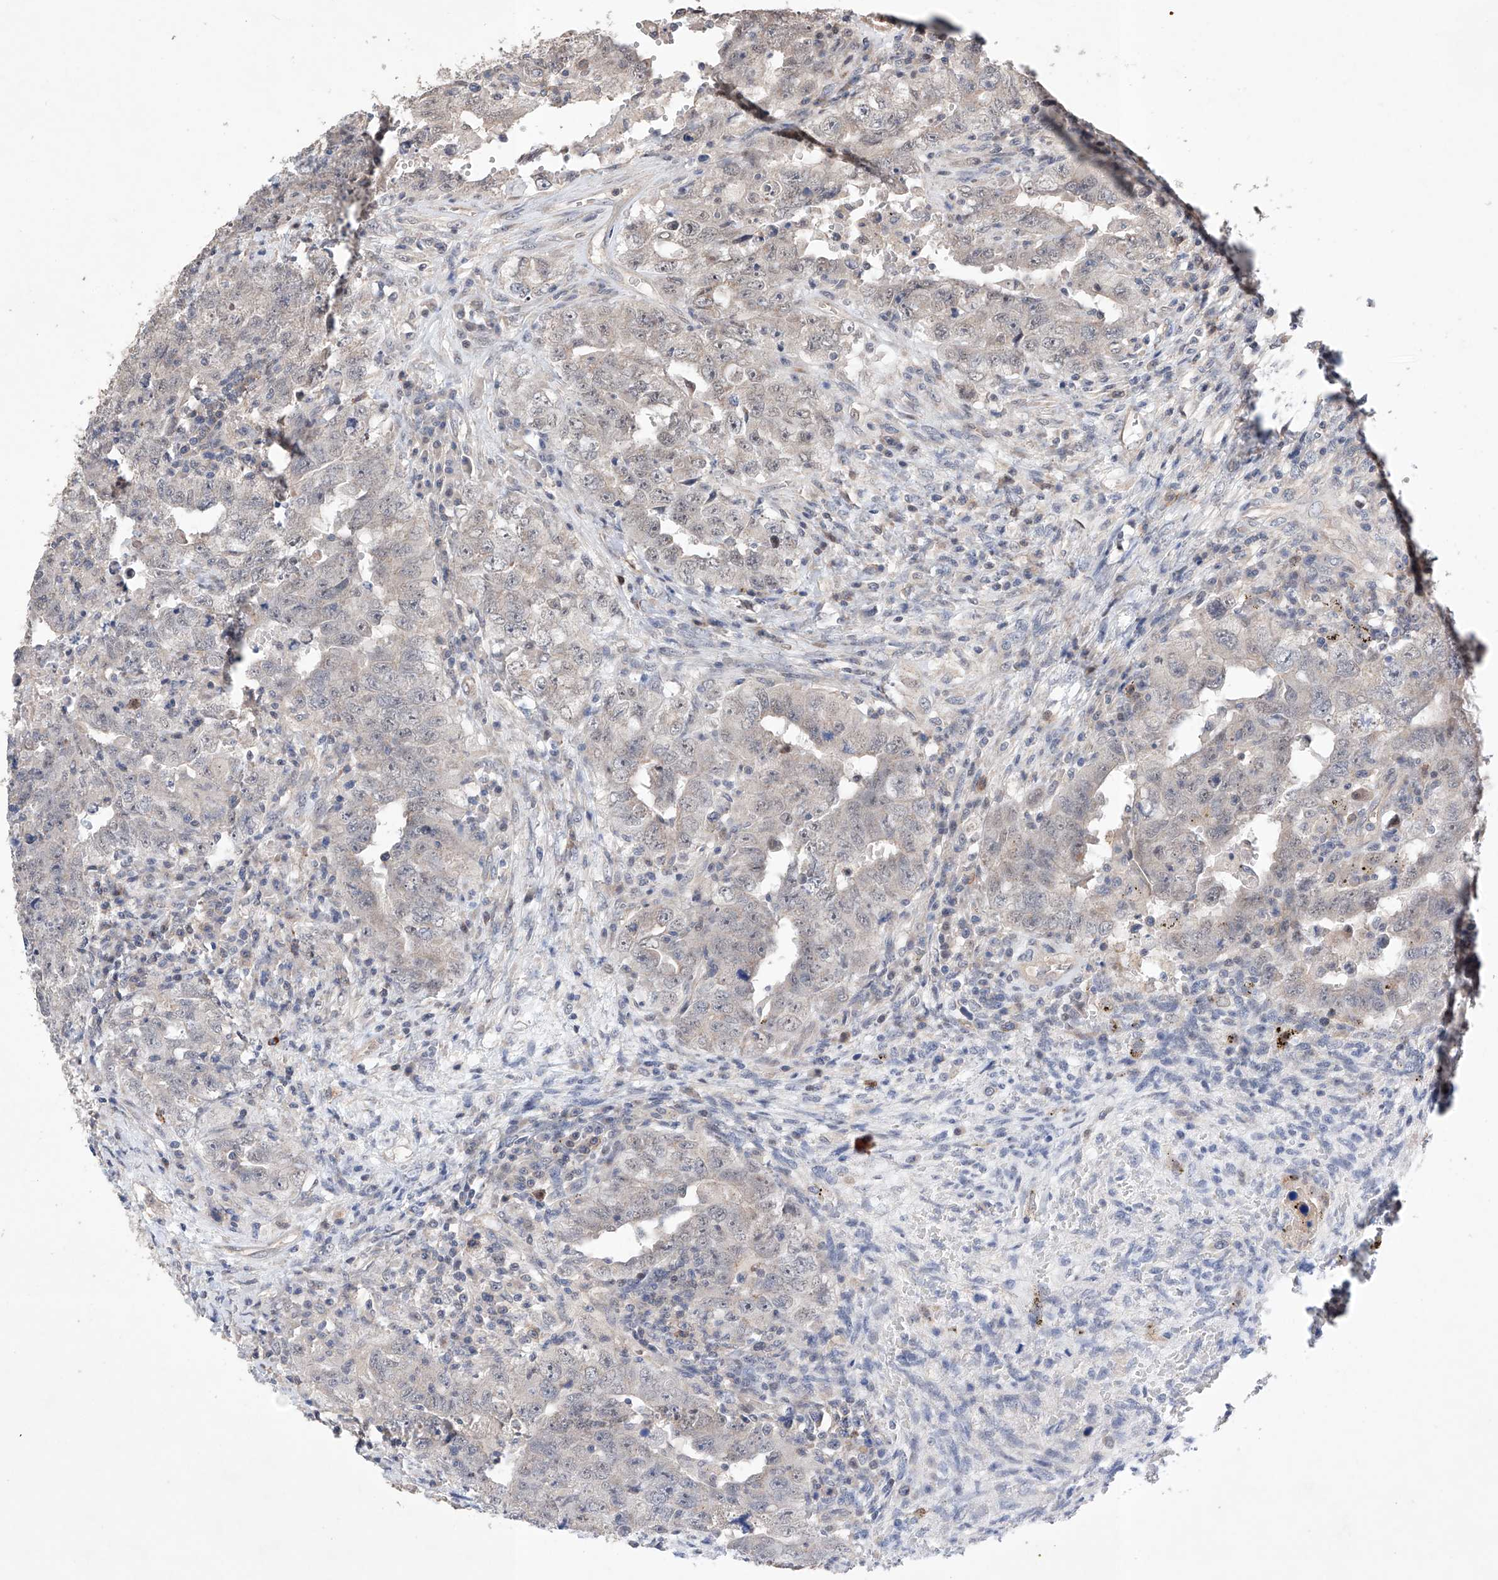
{"staining": {"intensity": "weak", "quantity": "25%-75%", "location": "nuclear"}, "tissue": "testis cancer", "cell_type": "Tumor cells", "image_type": "cancer", "snomed": [{"axis": "morphology", "description": "Carcinoma, Embryonal, NOS"}, {"axis": "topography", "description": "Testis"}], "caption": "The micrograph exhibits staining of embryonal carcinoma (testis), revealing weak nuclear protein positivity (brown color) within tumor cells. (DAB IHC with brightfield microscopy, high magnification).", "gene": "AFG1L", "patient": {"sex": "male", "age": 26}}